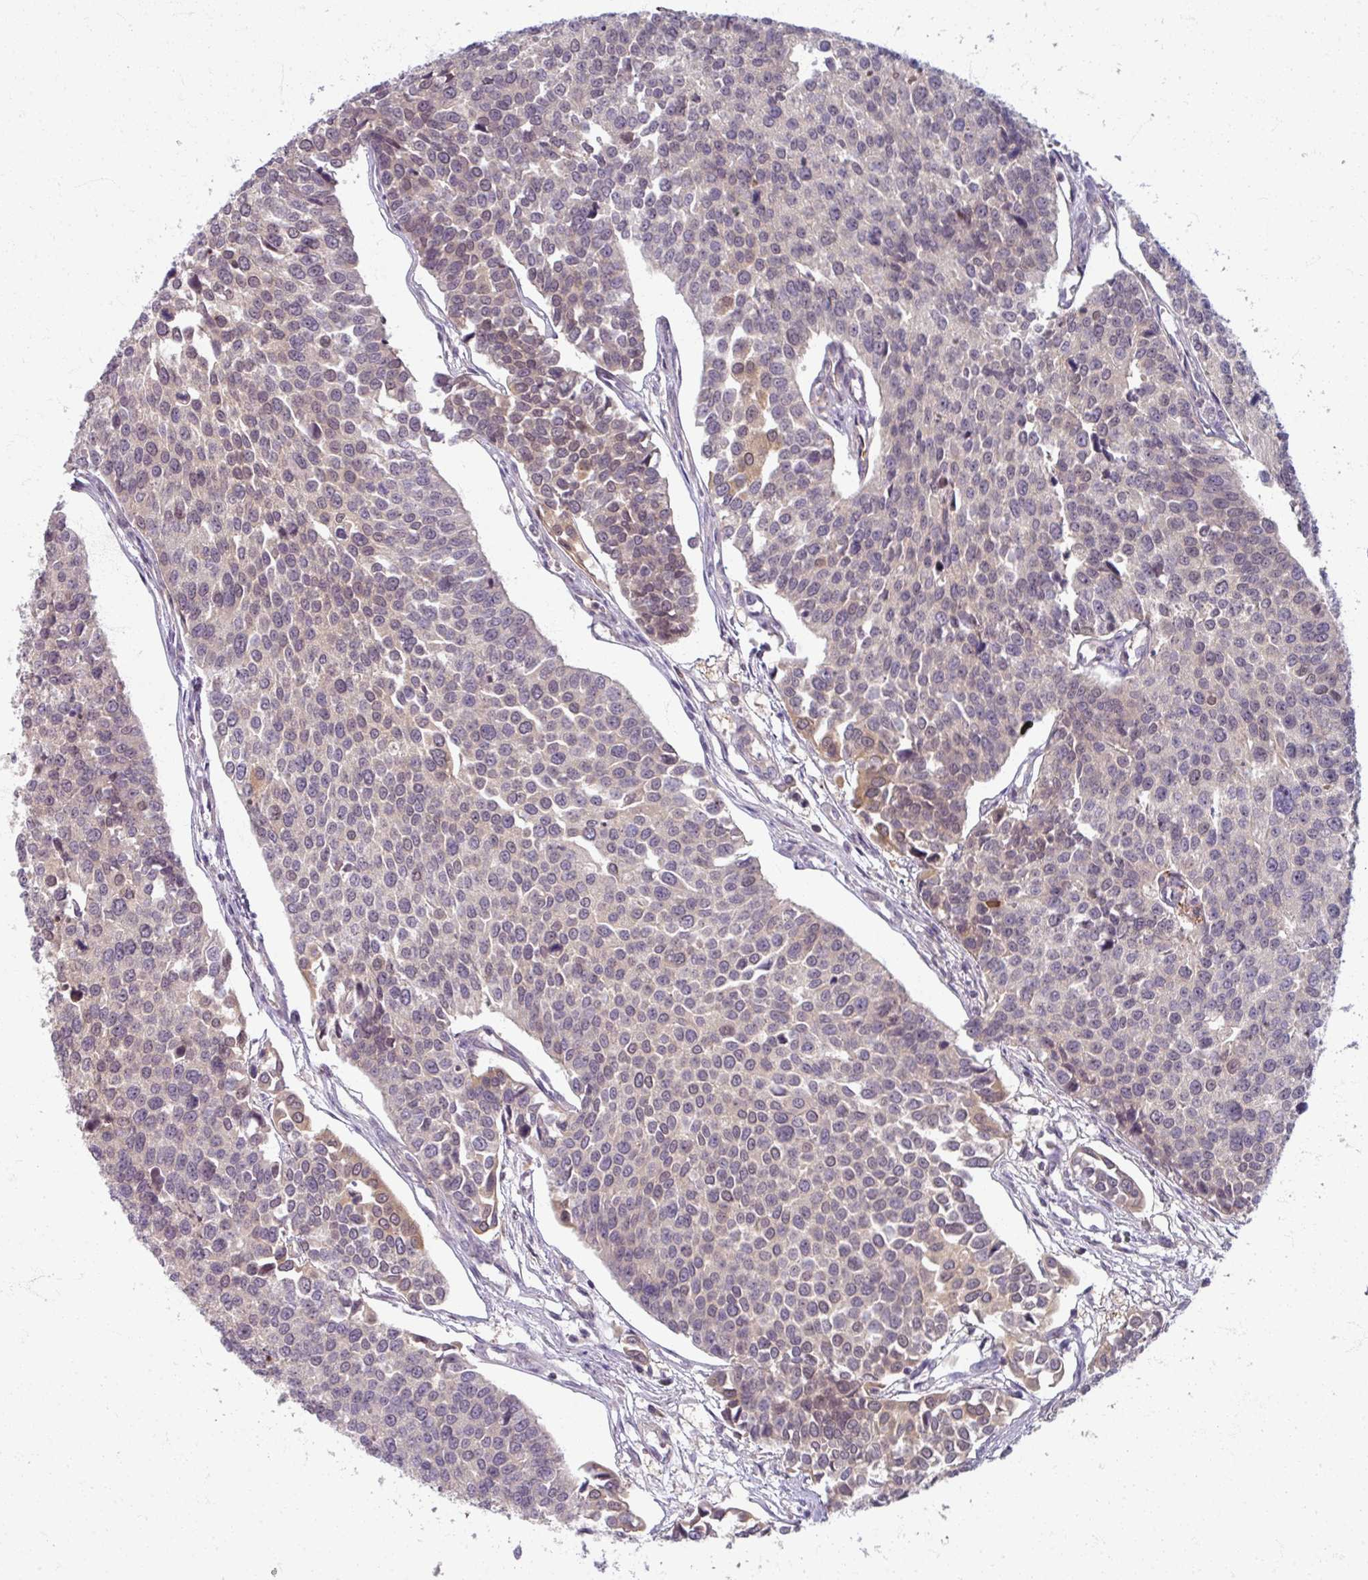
{"staining": {"intensity": "weak", "quantity": "25%-75%", "location": "cytoplasmic/membranous"}, "tissue": "urothelial cancer", "cell_type": "Tumor cells", "image_type": "cancer", "snomed": [{"axis": "morphology", "description": "Urothelial carcinoma, Low grade"}, {"axis": "topography", "description": "Urinary bladder"}], "caption": "A brown stain labels weak cytoplasmic/membranous staining of a protein in human urothelial cancer tumor cells. The protein is stained brown, and the nuclei are stained in blue (DAB (3,3'-diaminobenzidine) IHC with brightfield microscopy, high magnification).", "gene": "TTLL7", "patient": {"sex": "female", "age": 78}}